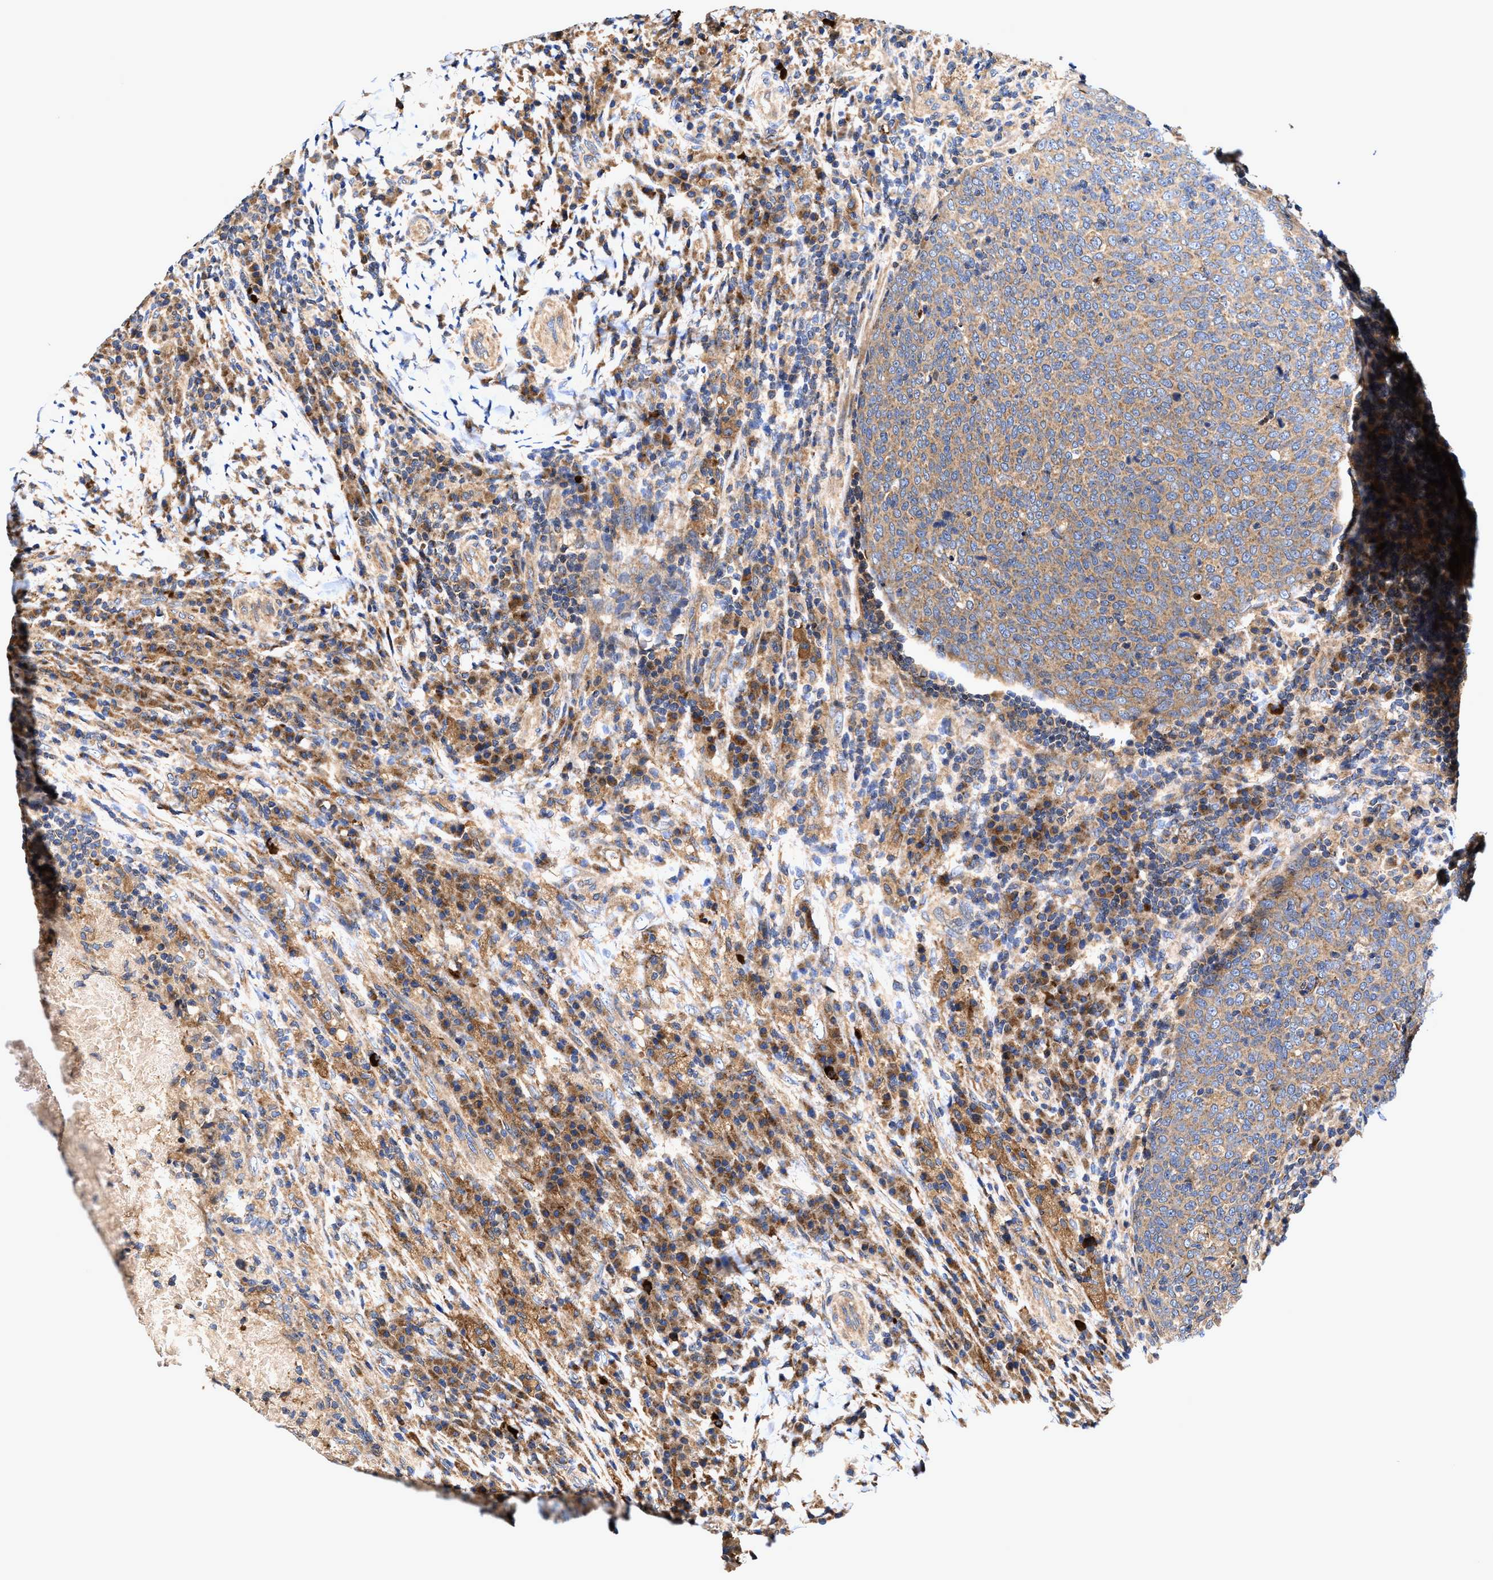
{"staining": {"intensity": "moderate", "quantity": ">75%", "location": "cytoplasmic/membranous"}, "tissue": "head and neck cancer", "cell_type": "Tumor cells", "image_type": "cancer", "snomed": [{"axis": "morphology", "description": "Squamous cell carcinoma, NOS"}, {"axis": "morphology", "description": "Squamous cell carcinoma, metastatic, NOS"}, {"axis": "topography", "description": "Lymph node"}, {"axis": "topography", "description": "Head-Neck"}], "caption": "IHC photomicrograph of human head and neck metastatic squamous cell carcinoma stained for a protein (brown), which shows medium levels of moderate cytoplasmic/membranous staining in about >75% of tumor cells.", "gene": "EFNA4", "patient": {"sex": "male", "age": 62}}